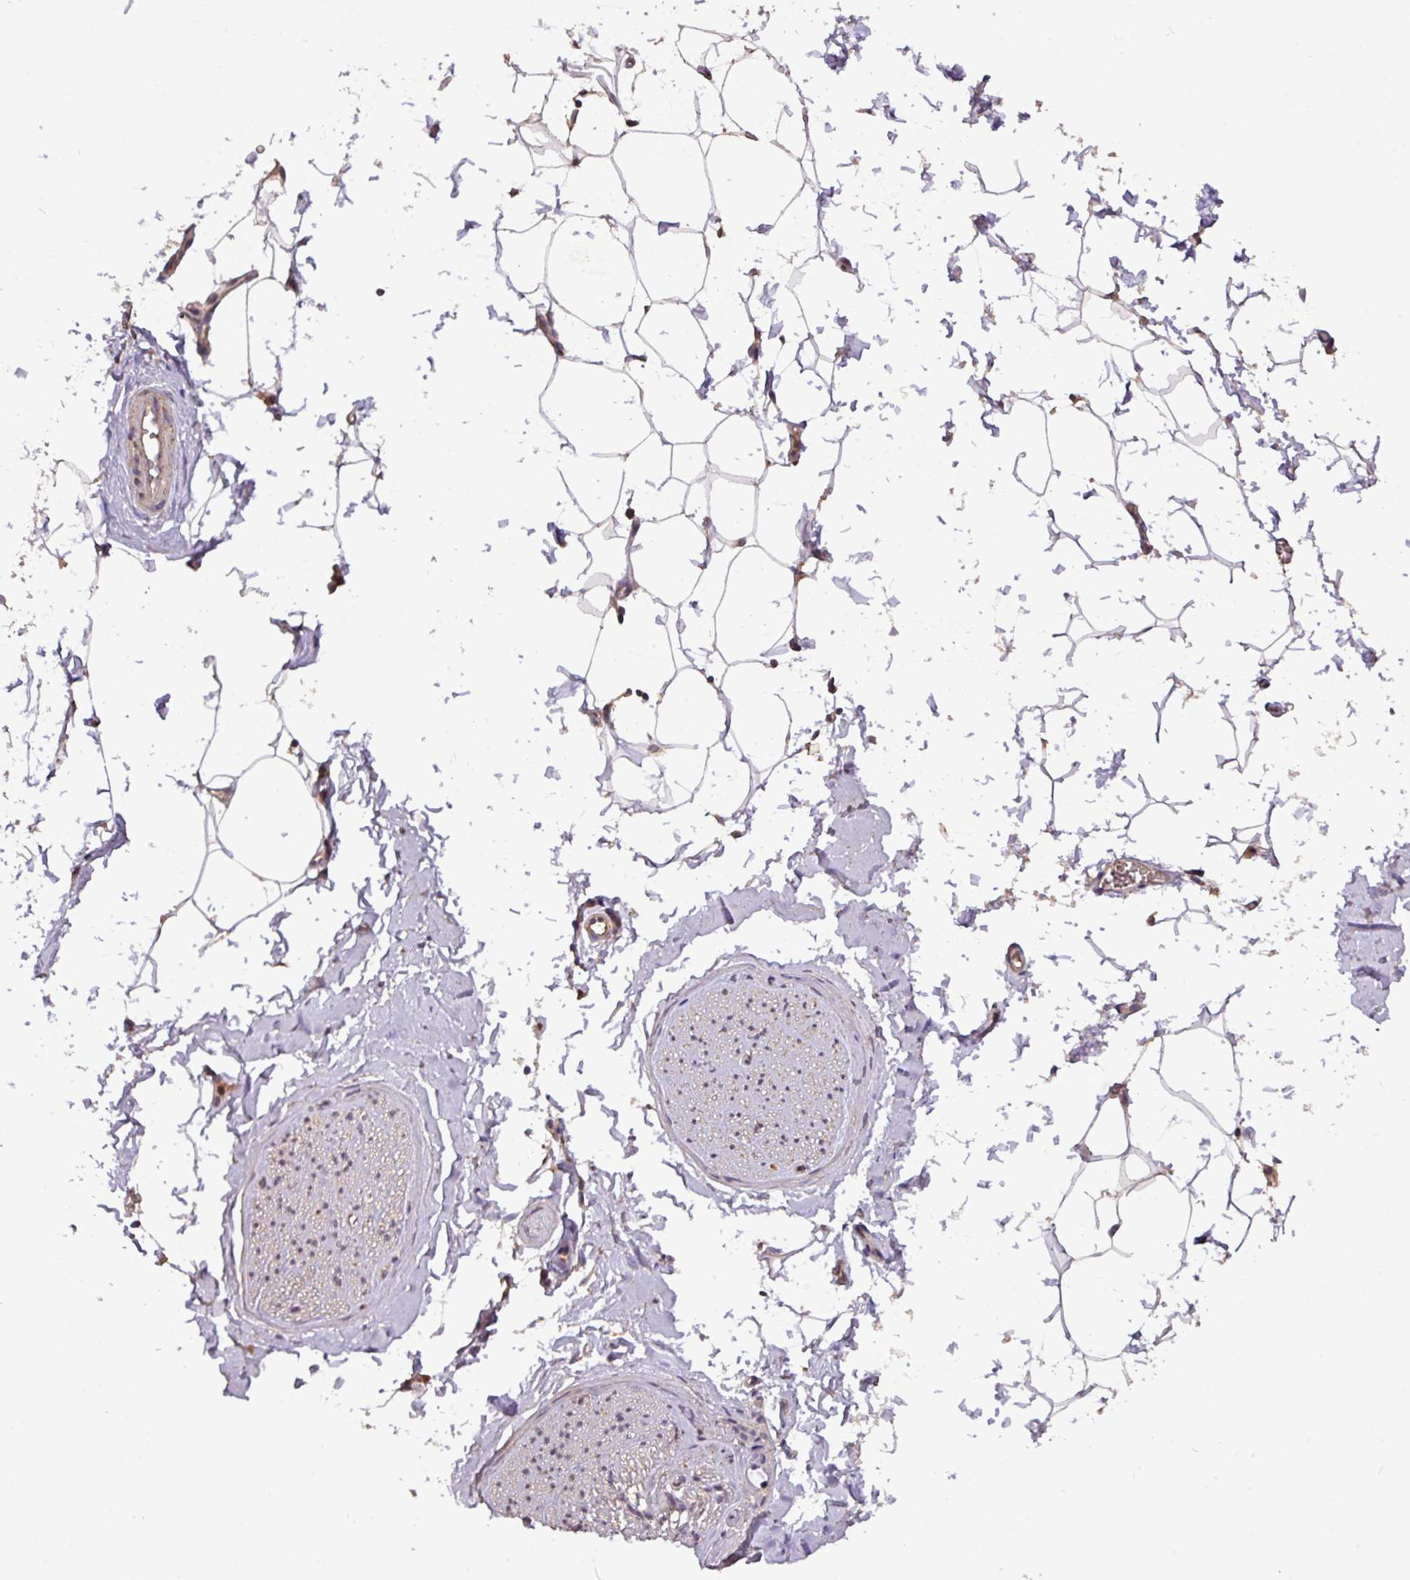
{"staining": {"intensity": "weak", "quantity": ">75%", "location": "cytoplasmic/membranous"}, "tissue": "adipose tissue", "cell_type": "Adipocytes", "image_type": "normal", "snomed": [{"axis": "morphology", "description": "Normal tissue, NOS"}, {"axis": "morphology", "description": "Adenocarcinoma, High grade"}, {"axis": "topography", "description": "Prostate"}, {"axis": "topography", "description": "Peripheral nerve tissue"}], "caption": "Adipocytes reveal low levels of weak cytoplasmic/membranous expression in about >75% of cells in unremarkable human adipose tissue.", "gene": "YPEL1", "patient": {"sex": "male", "age": 68}}